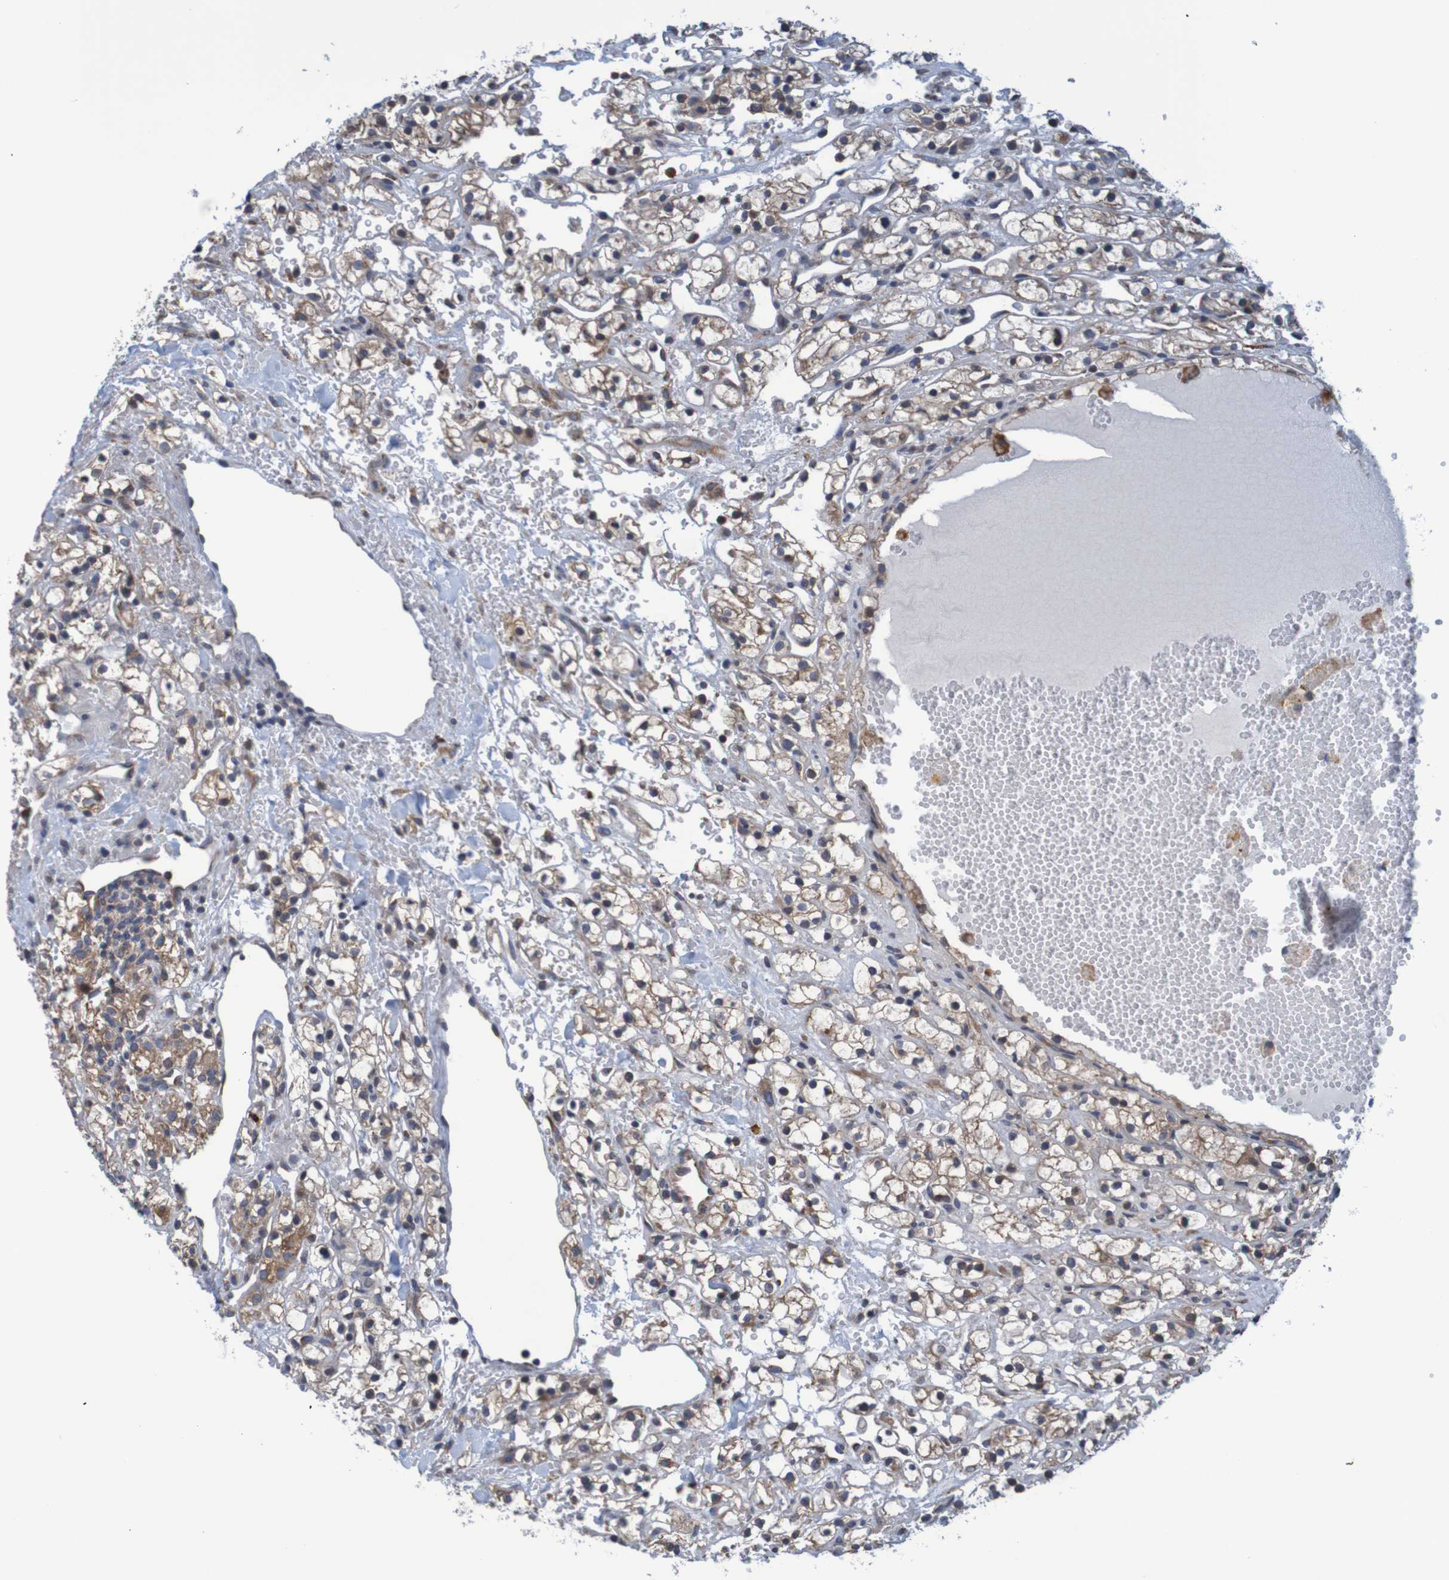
{"staining": {"intensity": "moderate", "quantity": ">75%", "location": "cytoplasmic/membranous"}, "tissue": "renal cancer", "cell_type": "Tumor cells", "image_type": "cancer", "snomed": [{"axis": "morphology", "description": "Adenocarcinoma, NOS"}, {"axis": "topography", "description": "Kidney"}], "caption": "Brown immunohistochemical staining in human renal cancer reveals moderate cytoplasmic/membranous expression in about >75% of tumor cells.", "gene": "CLDN18", "patient": {"sex": "male", "age": 61}}